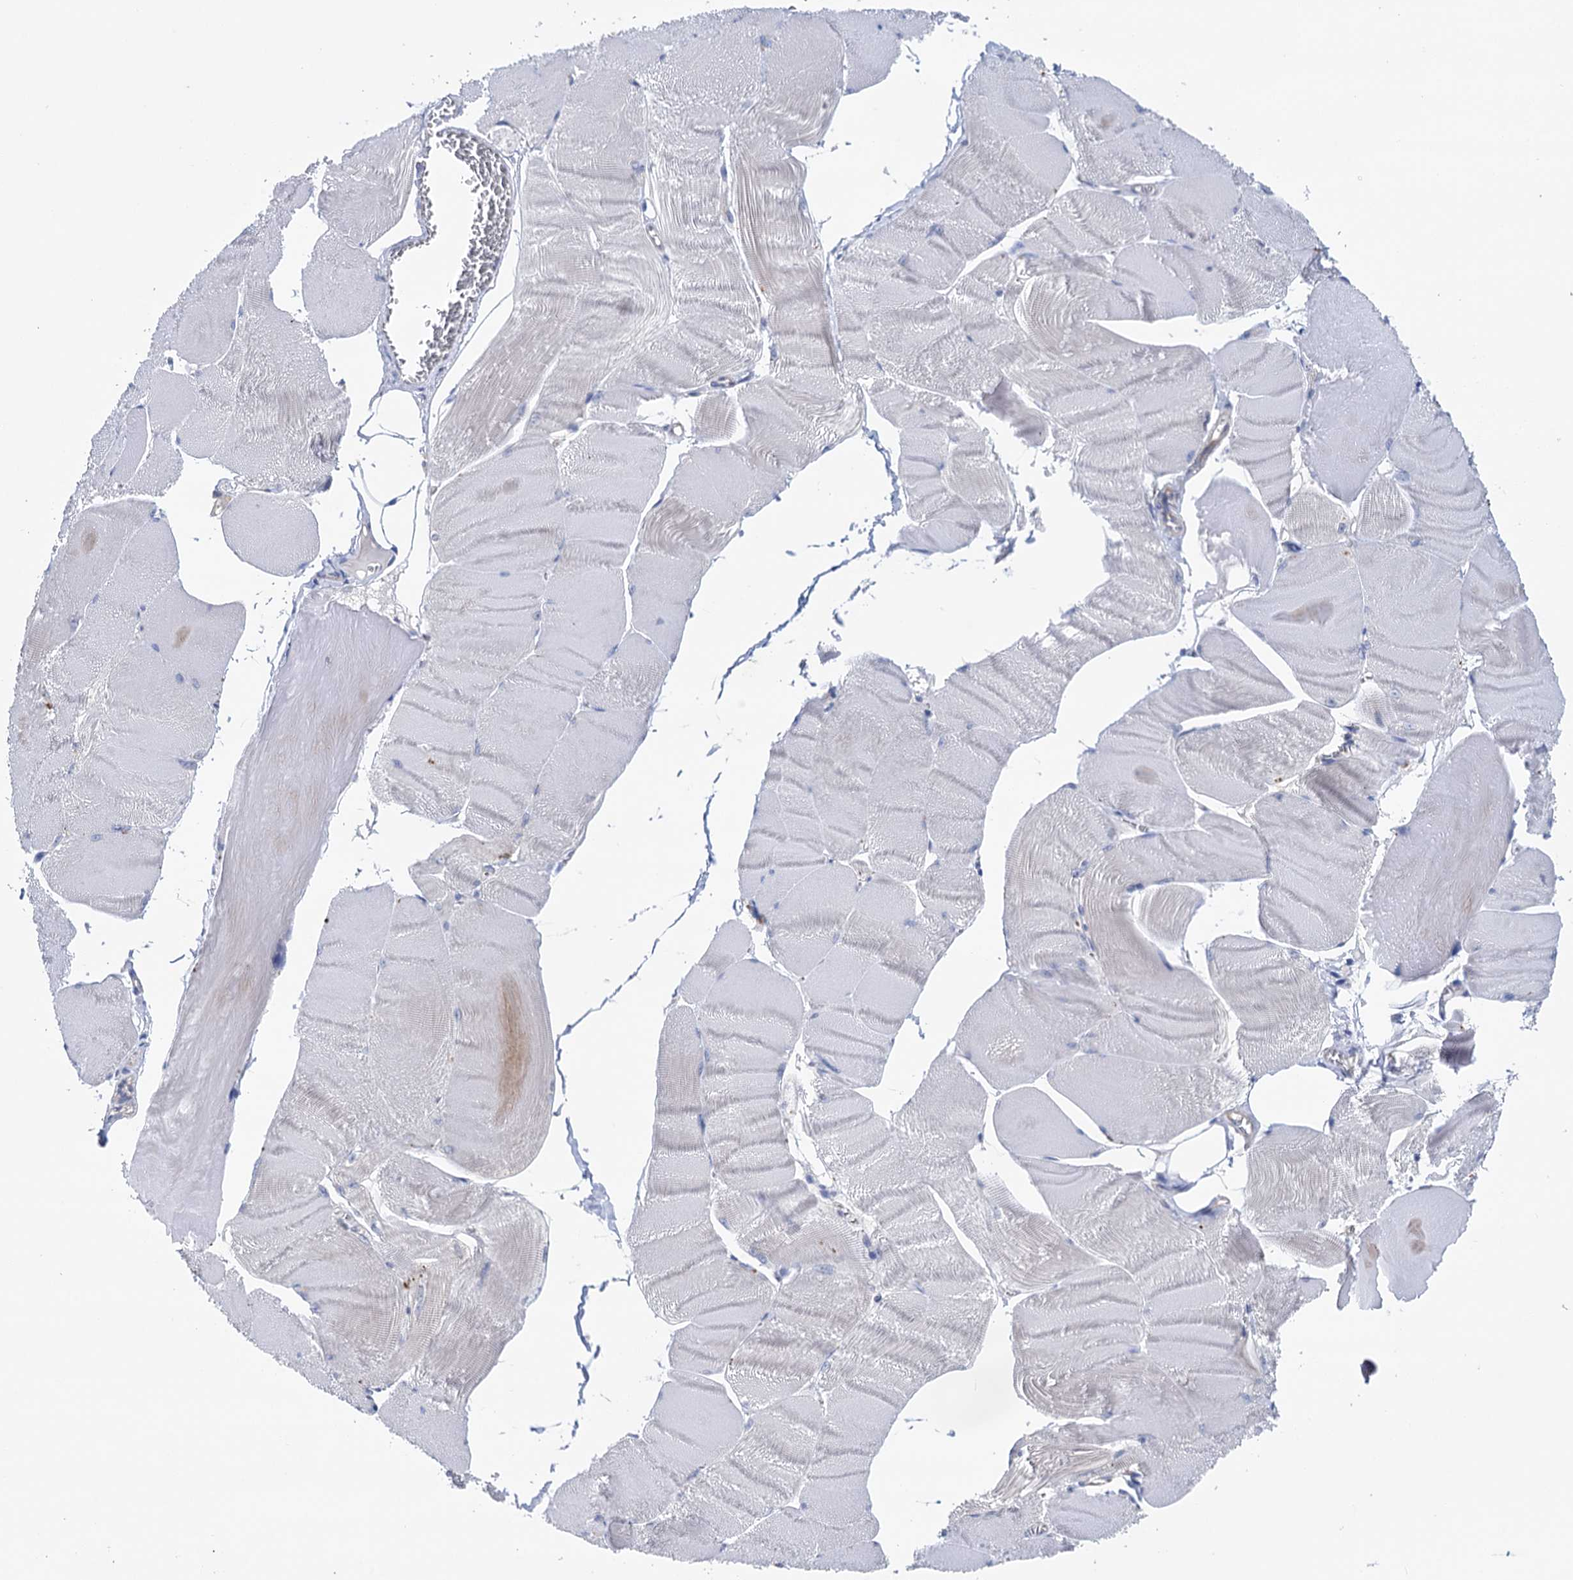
{"staining": {"intensity": "negative", "quantity": "none", "location": "none"}, "tissue": "skeletal muscle", "cell_type": "Myocytes", "image_type": "normal", "snomed": [{"axis": "morphology", "description": "Normal tissue, NOS"}, {"axis": "morphology", "description": "Basal cell carcinoma"}, {"axis": "topography", "description": "Skeletal muscle"}], "caption": "DAB (3,3'-diaminobenzidine) immunohistochemical staining of normal human skeletal muscle exhibits no significant staining in myocytes. The staining is performed using DAB brown chromogen with nuclei counter-stained in using hematoxylin.", "gene": "ZNRD2", "patient": {"sex": "female", "age": 64}}